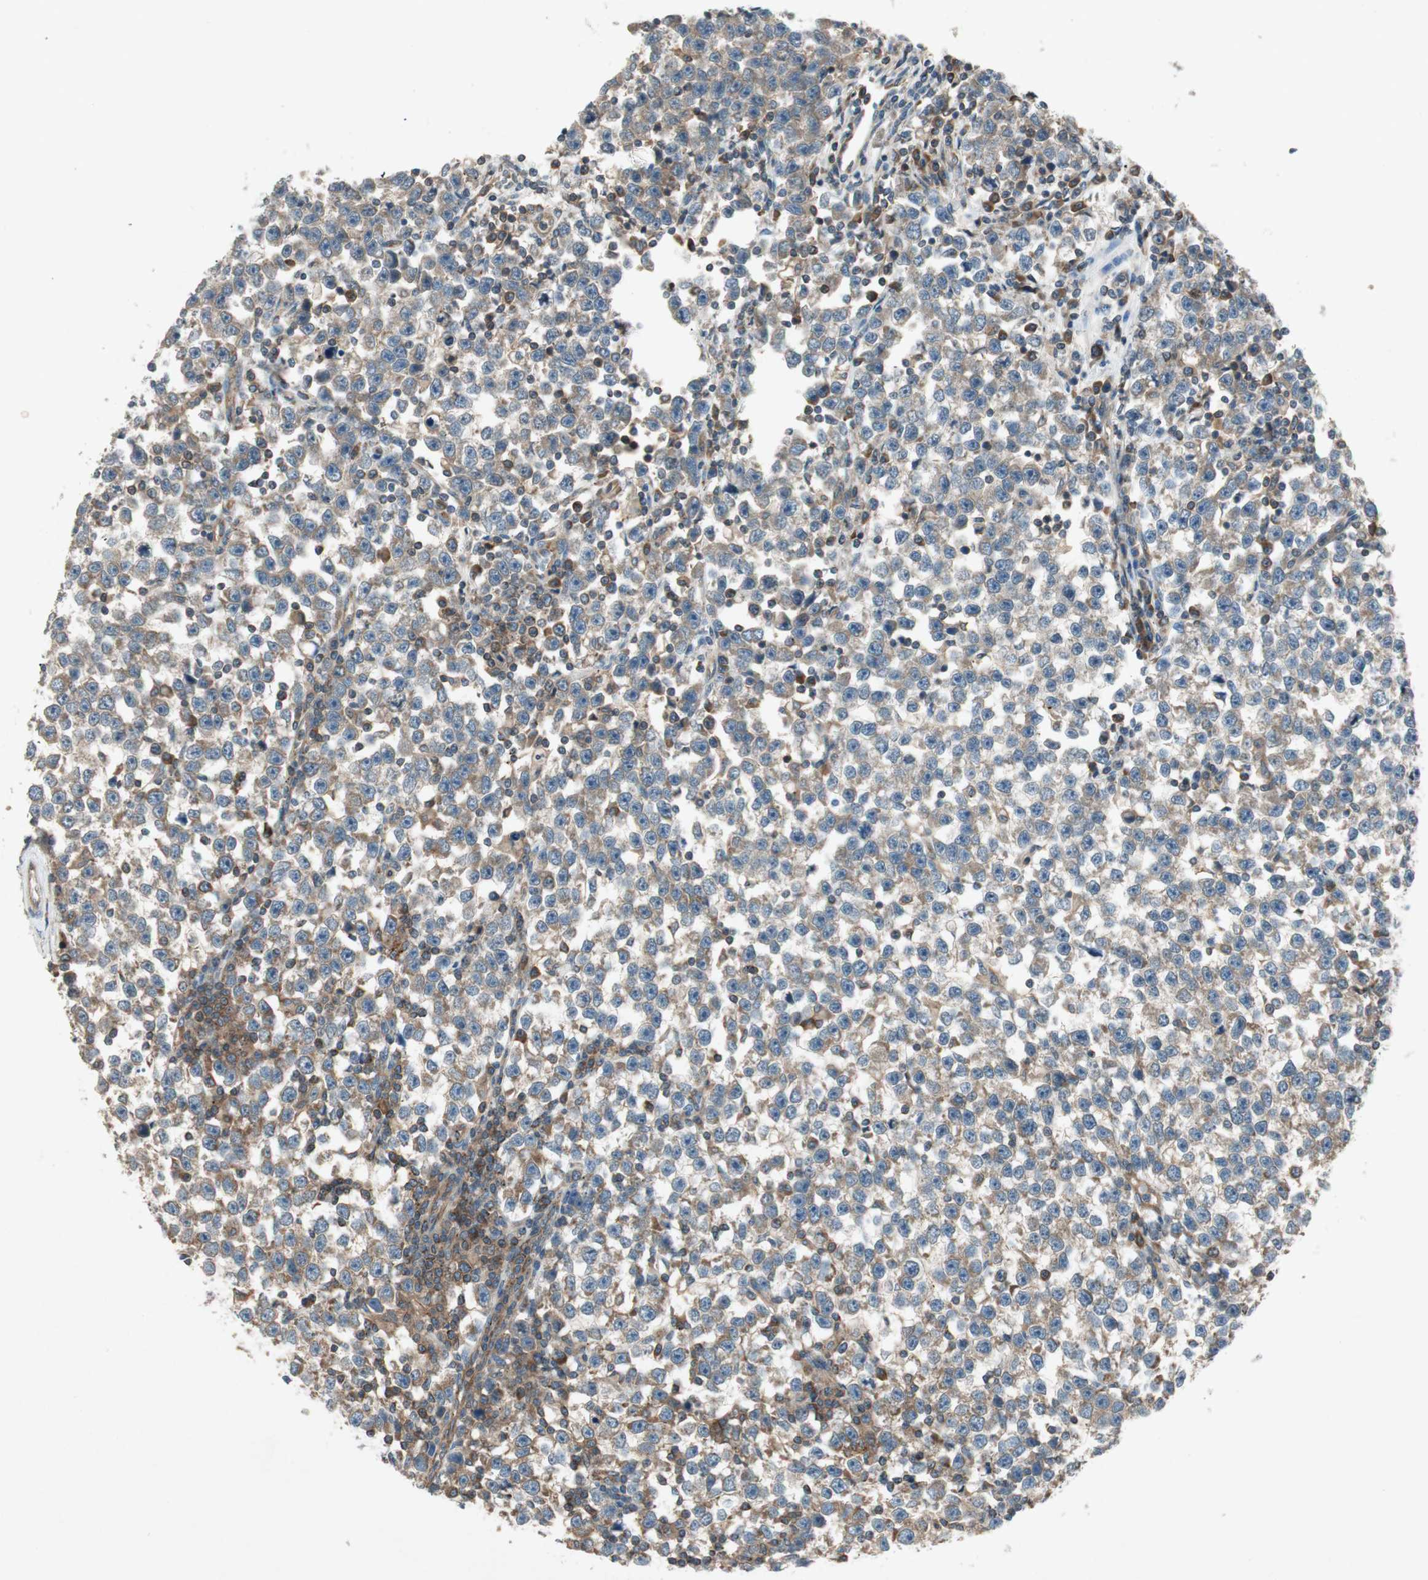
{"staining": {"intensity": "moderate", "quantity": ">75%", "location": "cytoplasmic/membranous"}, "tissue": "testis cancer", "cell_type": "Tumor cells", "image_type": "cancer", "snomed": [{"axis": "morphology", "description": "Seminoma, NOS"}, {"axis": "topography", "description": "Testis"}], "caption": "Testis cancer was stained to show a protein in brown. There is medium levels of moderate cytoplasmic/membranous expression in approximately >75% of tumor cells.", "gene": "CHADL", "patient": {"sex": "male", "age": 43}}